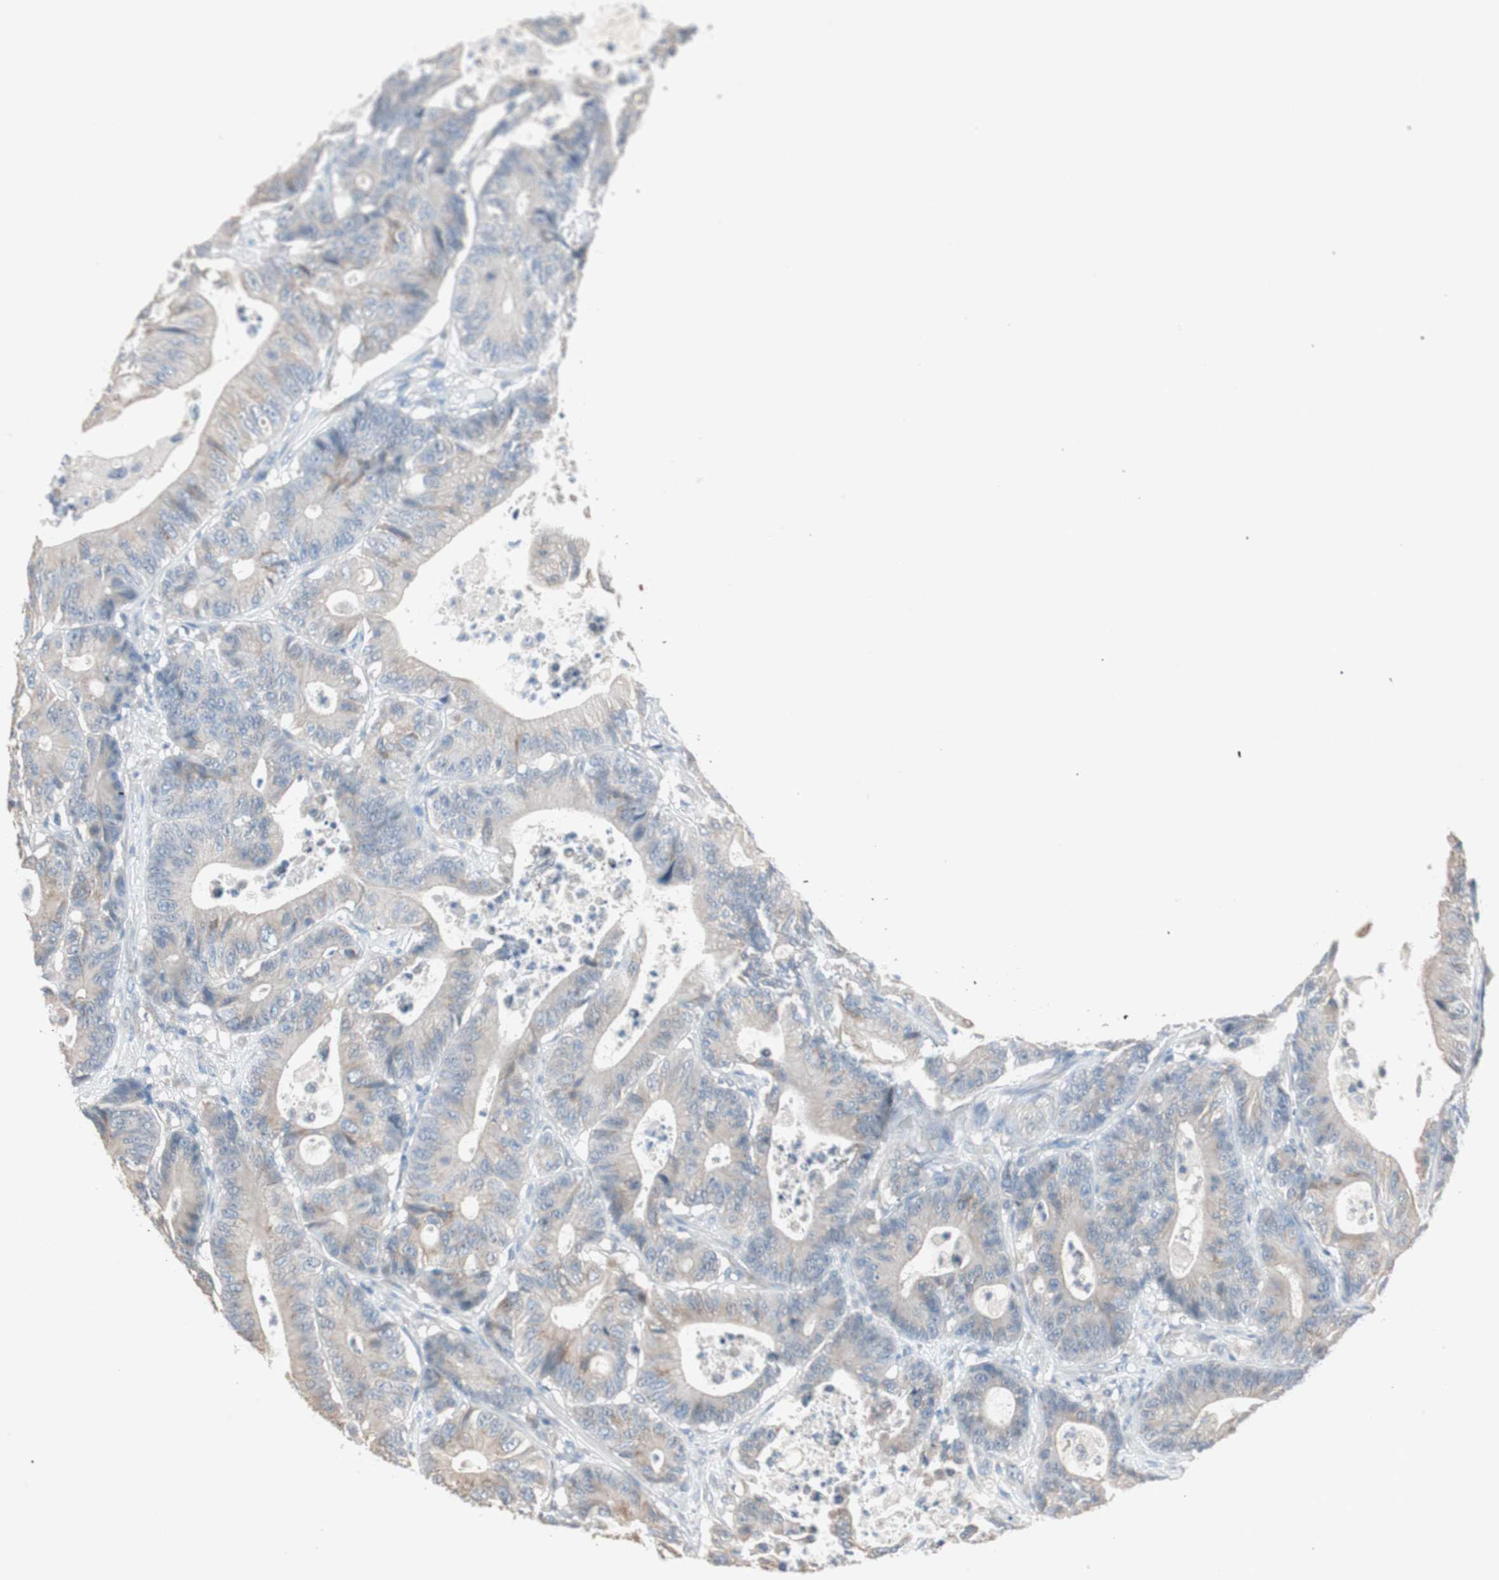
{"staining": {"intensity": "weak", "quantity": ">75%", "location": "cytoplasmic/membranous"}, "tissue": "colorectal cancer", "cell_type": "Tumor cells", "image_type": "cancer", "snomed": [{"axis": "morphology", "description": "Adenocarcinoma, NOS"}, {"axis": "topography", "description": "Colon"}], "caption": "High-magnification brightfield microscopy of adenocarcinoma (colorectal) stained with DAB (3,3'-diaminobenzidine) (brown) and counterstained with hematoxylin (blue). tumor cells exhibit weak cytoplasmic/membranous staining is identified in approximately>75% of cells. (IHC, brightfield microscopy, high magnification).", "gene": "KHK", "patient": {"sex": "female", "age": 84}}